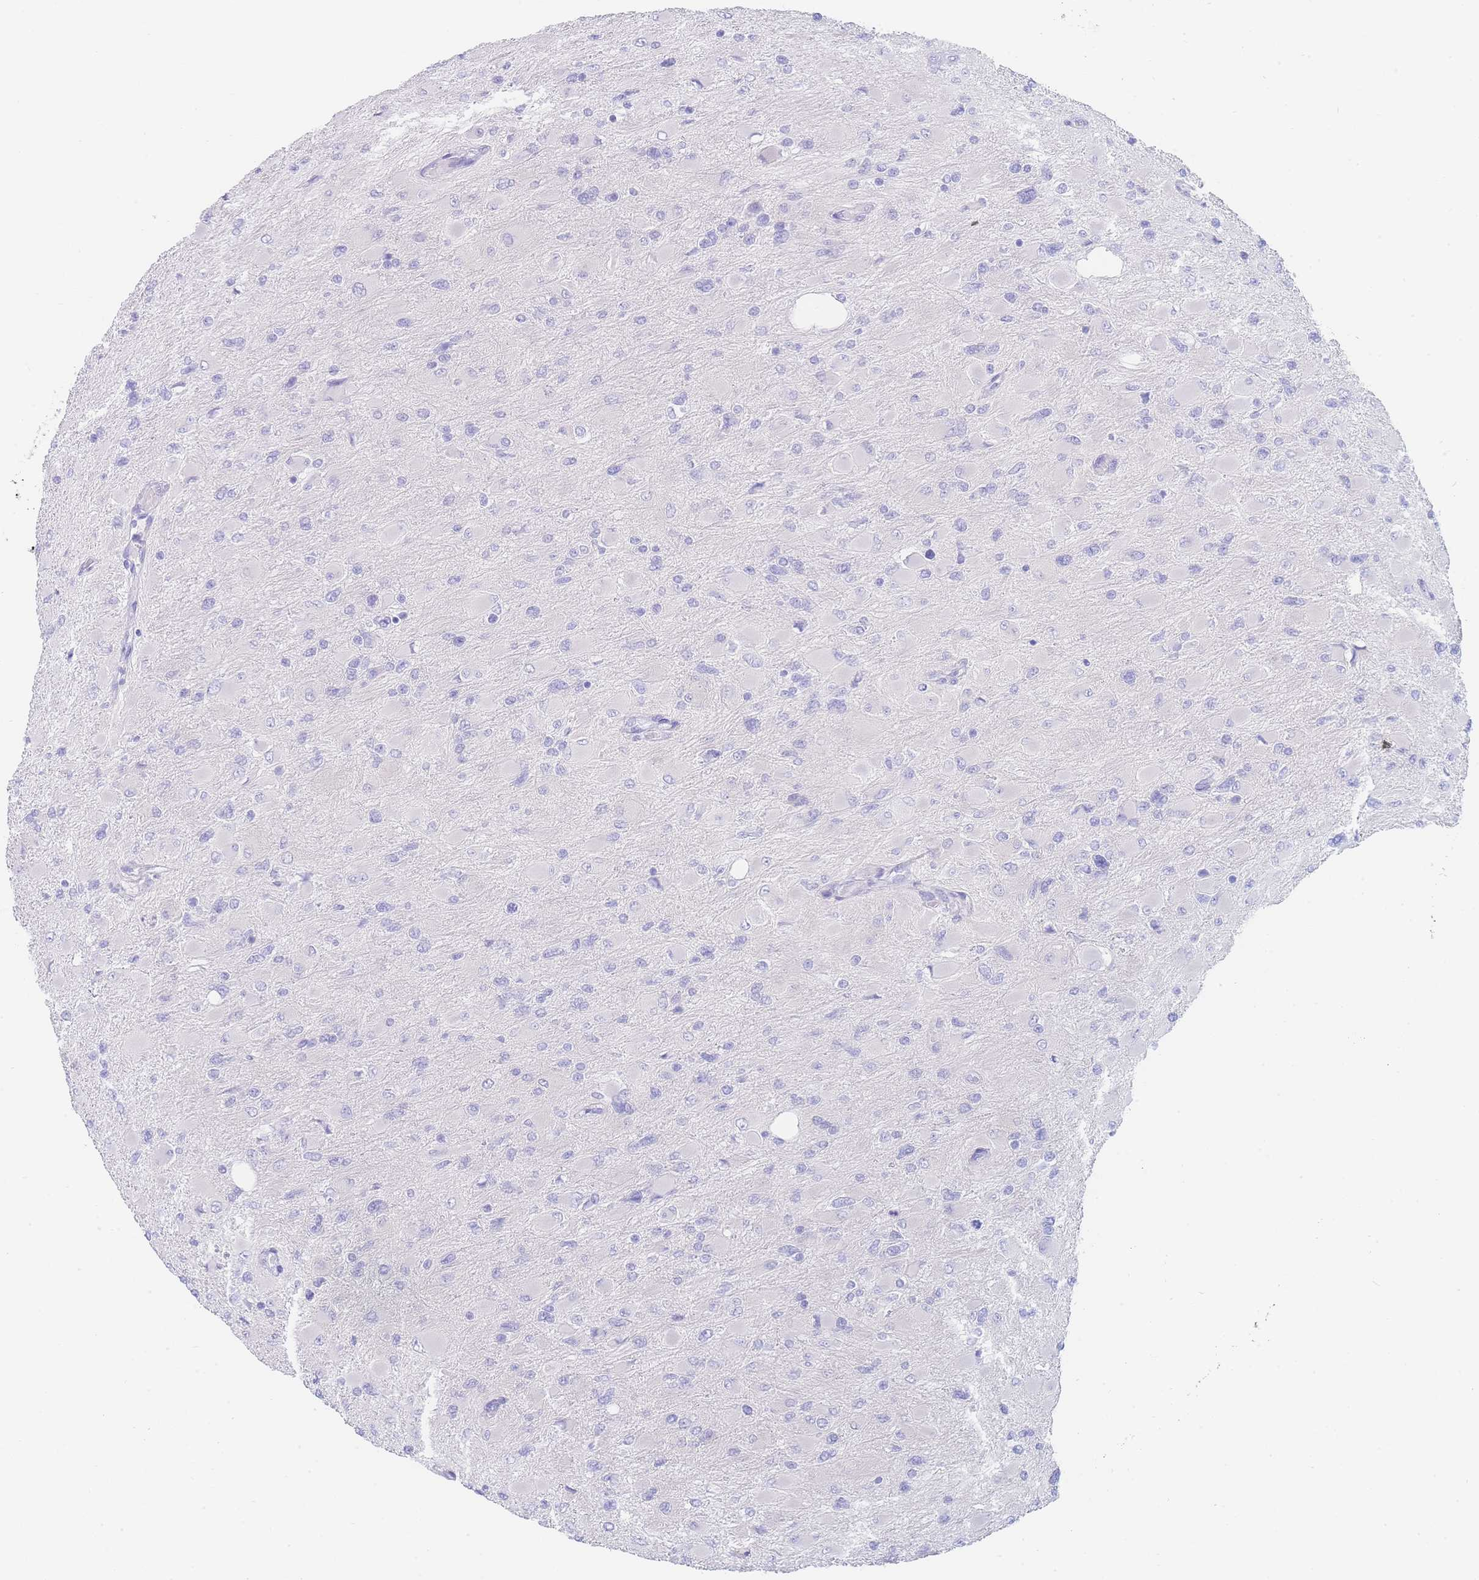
{"staining": {"intensity": "negative", "quantity": "none", "location": "none"}, "tissue": "glioma", "cell_type": "Tumor cells", "image_type": "cancer", "snomed": [{"axis": "morphology", "description": "Glioma, malignant, High grade"}, {"axis": "topography", "description": "Cerebral cortex"}], "caption": "Protein analysis of glioma demonstrates no significant staining in tumor cells. (DAB (3,3'-diaminobenzidine) immunohistochemistry, high magnification).", "gene": "LZTFL1", "patient": {"sex": "female", "age": 36}}